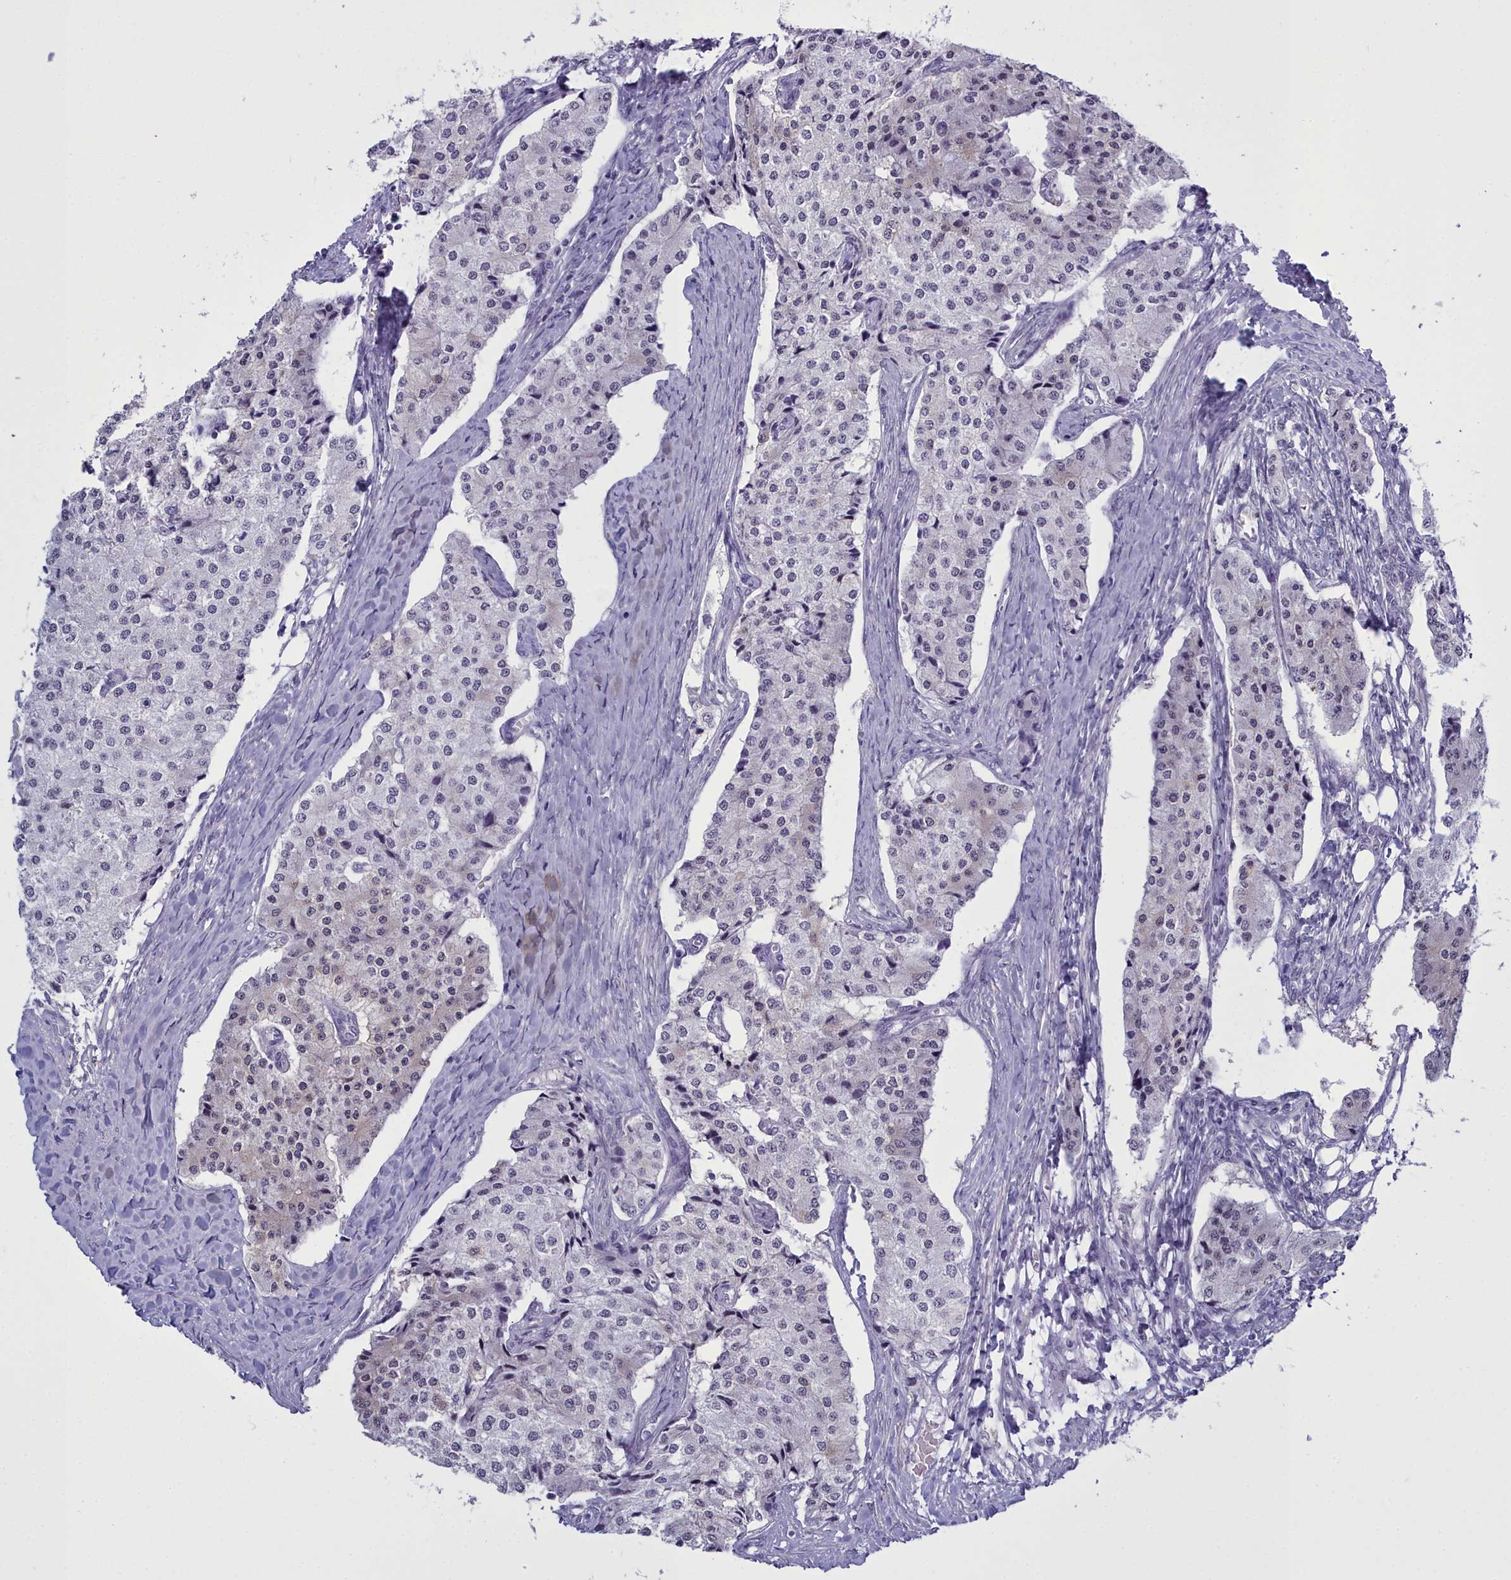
{"staining": {"intensity": "weak", "quantity": "<25%", "location": "cytoplasmic/membranous"}, "tissue": "carcinoid", "cell_type": "Tumor cells", "image_type": "cancer", "snomed": [{"axis": "morphology", "description": "Carcinoid, malignant, NOS"}, {"axis": "topography", "description": "Colon"}], "caption": "IHC micrograph of neoplastic tissue: human carcinoid stained with DAB shows no significant protein expression in tumor cells.", "gene": "MAP6", "patient": {"sex": "female", "age": 52}}